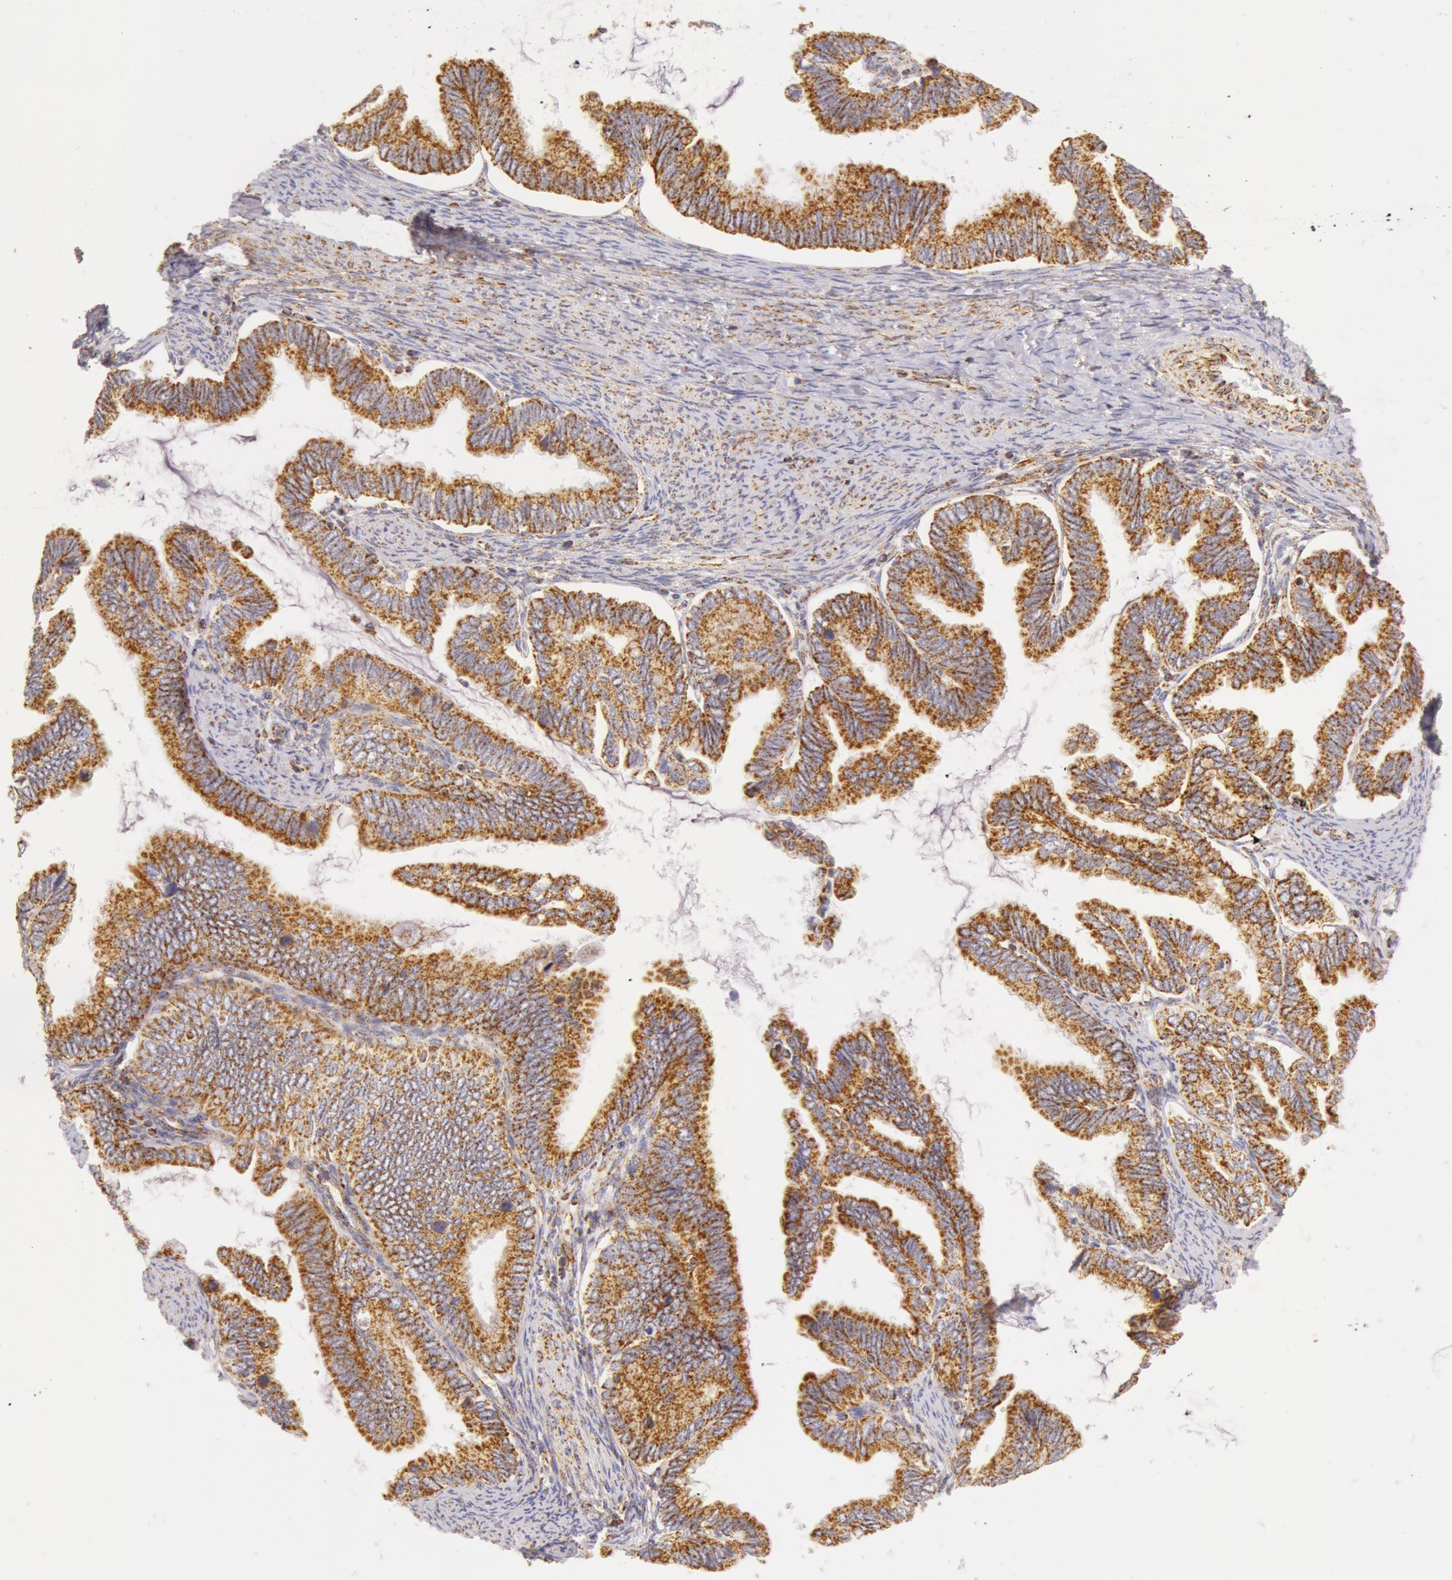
{"staining": {"intensity": "moderate", "quantity": ">75%", "location": "cytoplasmic/membranous"}, "tissue": "cervical cancer", "cell_type": "Tumor cells", "image_type": "cancer", "snomed": [{"axis": "morphology", "description": "Adenocarcinoma, NOS"}, {"axis": "topography", "description": "Cervix"}], "caption": "Immunohistochemical staining of cervical cancer (adenocarcinoma) exhibits medium levels of moderate cytoplasmic/membranous protein staining in about >75% of tumor cells. (IHC, brightfield microscopy, high magnification).", "gene": "ATP5F1B", "patient": {"sex": "female", "age": 49}}